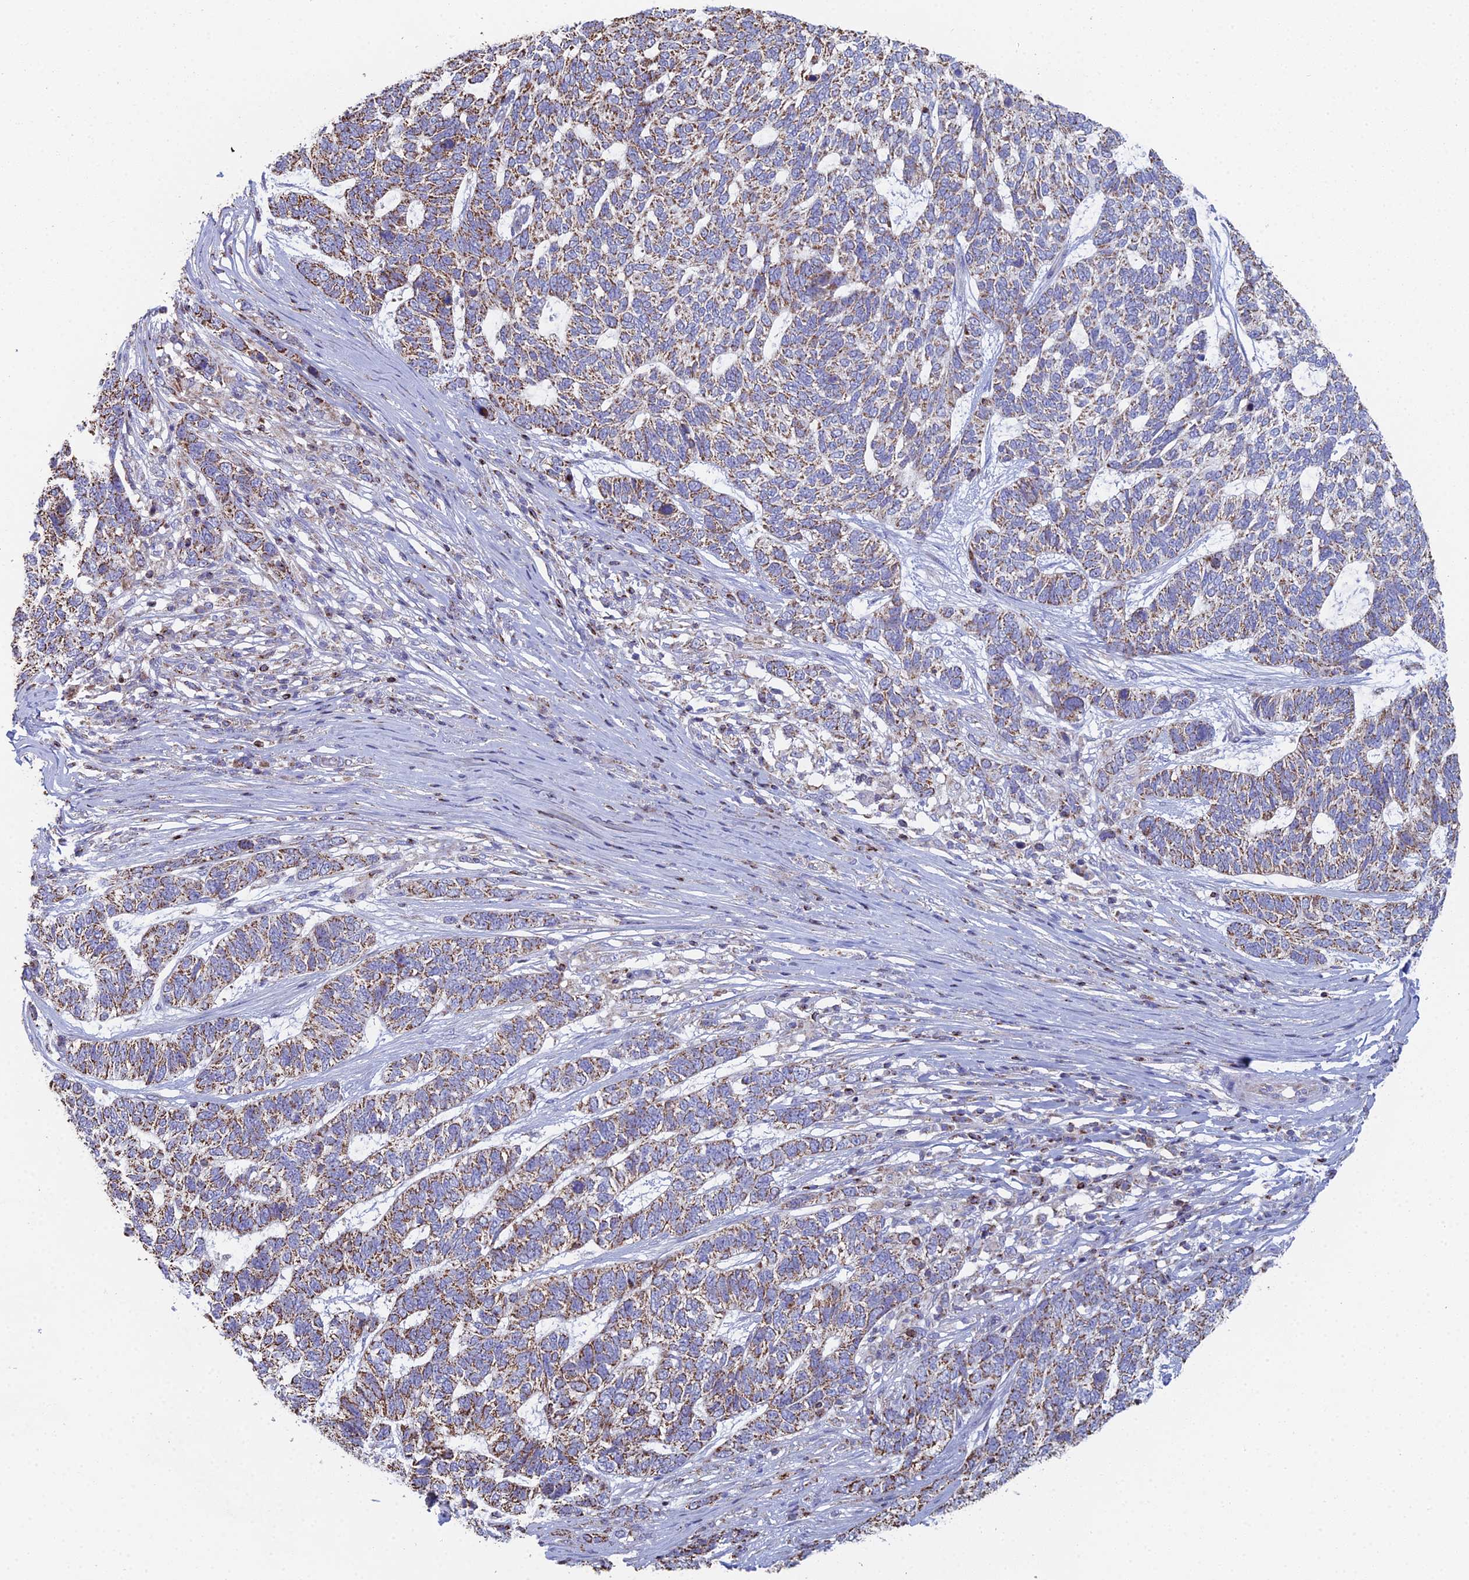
{"staining": {"intensity": "moderate", "quantity": ">75%", "location": "cytoplasmic/membranous"}, "tissue": "skin cancer", "cell_type": "Tumor cells", "image_type": "cancer", "snomed": [{"axis": "morphology", "description": "Basal cell carcinoma"}, {"axis": "topography", "description": "Skin"}], "caption": "Immunohistochemistry (IHC) micrograph of human basal cell carcinoma (skin) stained for a protein (brown), which shows medium levels of moderate cytoplasmic/membranous expression in approximately >75% of tumor cells.", "gene": "SPOCK2", "patient": {"sex": "female", "age": 65}}